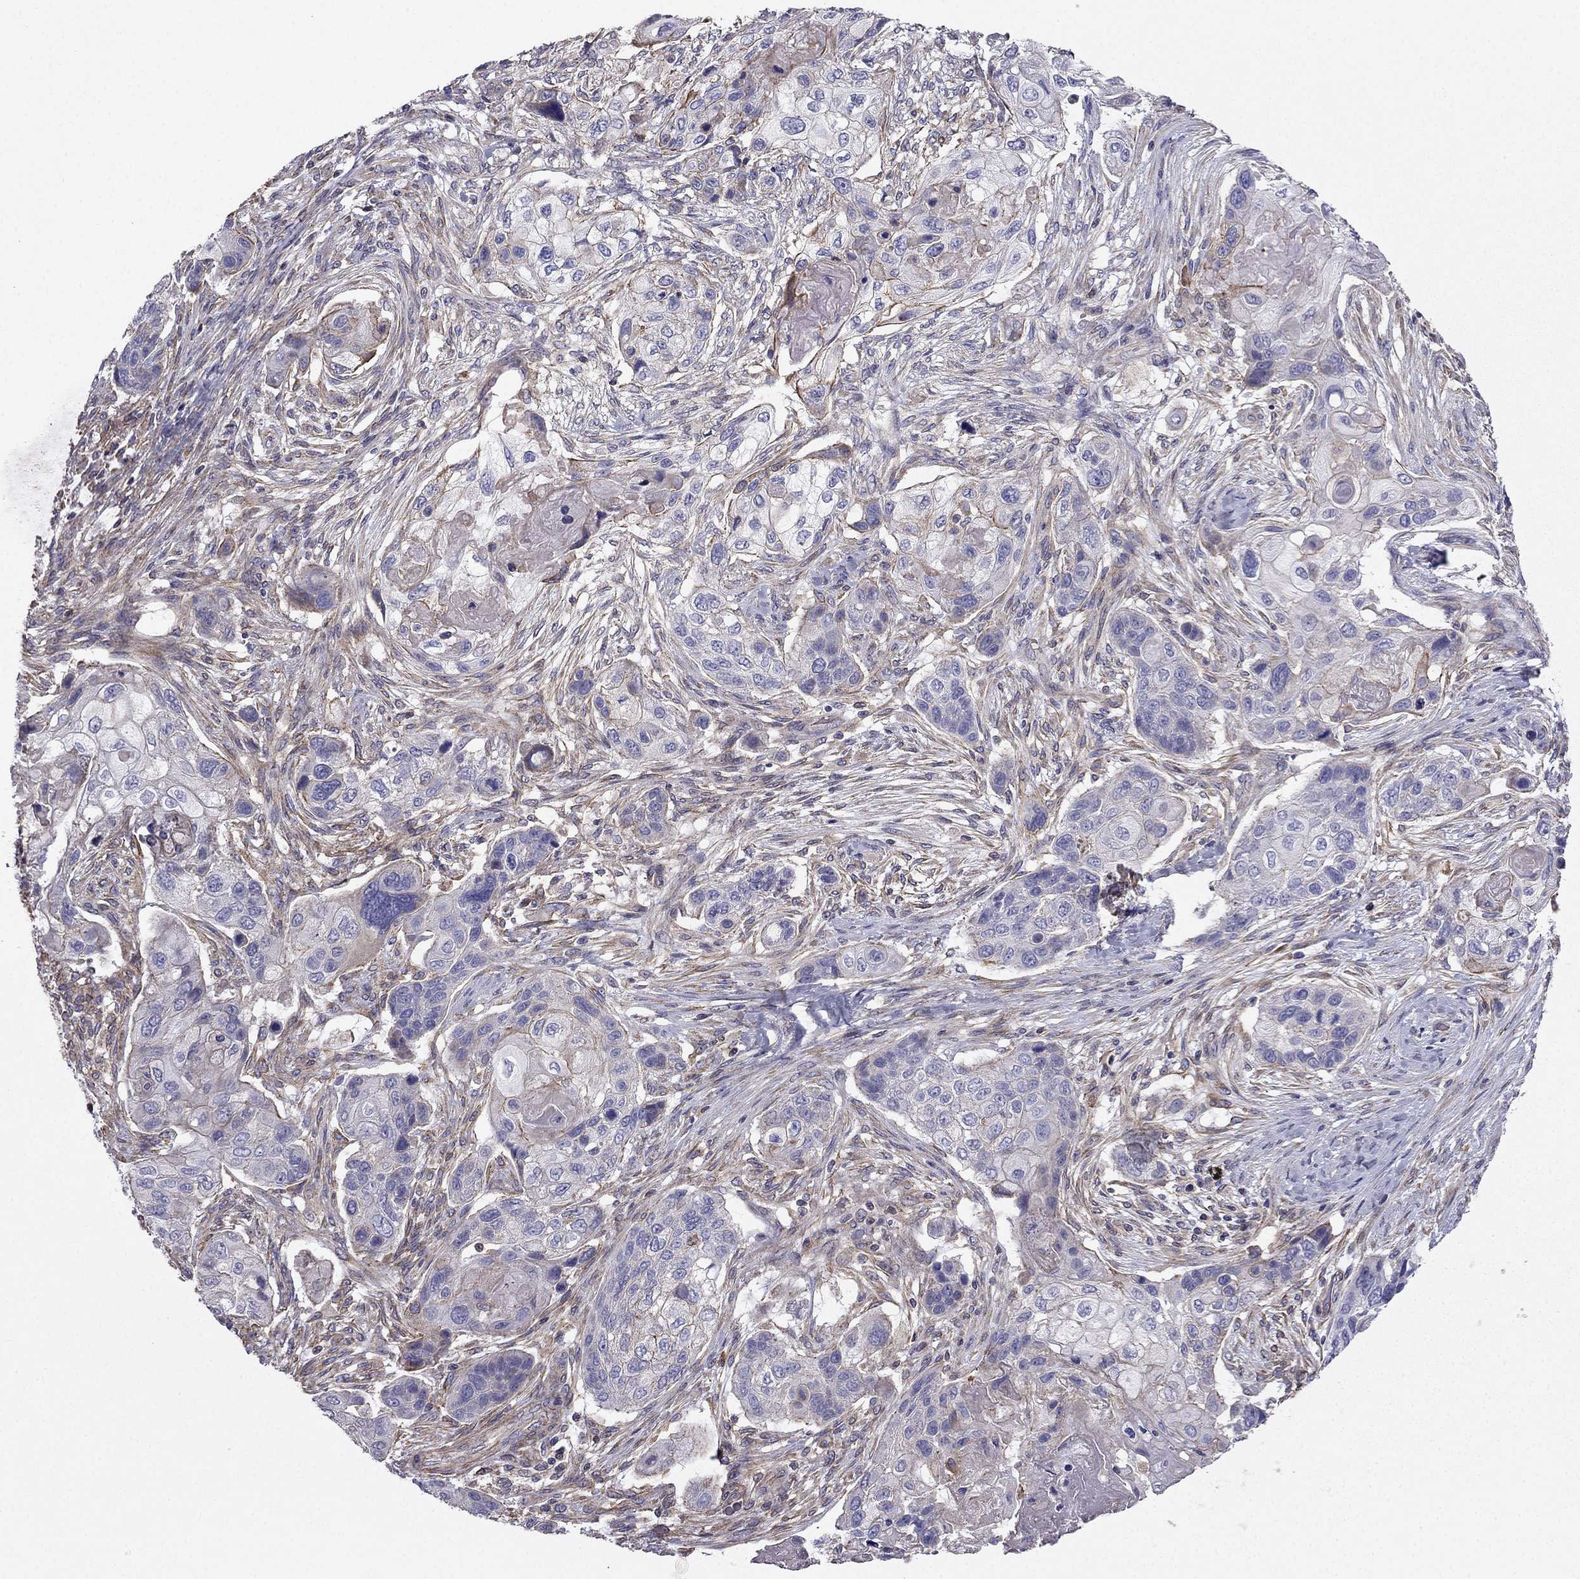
{"staining": {"intensity": "moderate", "quantity": "<25%", "location": "cytoplasmic/membranous"}, "tissue": "lung cancer", "cell_type": "Tumor cells", "image_type": "cancer", "snomed": [{"axis": "morphology", "description": "Normal tissue, NOS"}, {"axis": "morphology", "description": "Squamous cell carcinoma, NOS"}, {"axis": "topography", "description": "Bronchus"}, {"axis": "topography", "description": "Lung"}], "caption": "Human lung cancer (squamous cell carcinoma) stained for a protein (brown) demonstrates moderate cytoplasmic/membranous positive expression in approximately <25% of tumor cells.", "gene": "ENOX1", "patient": {"sex": "male", "age": 69}}